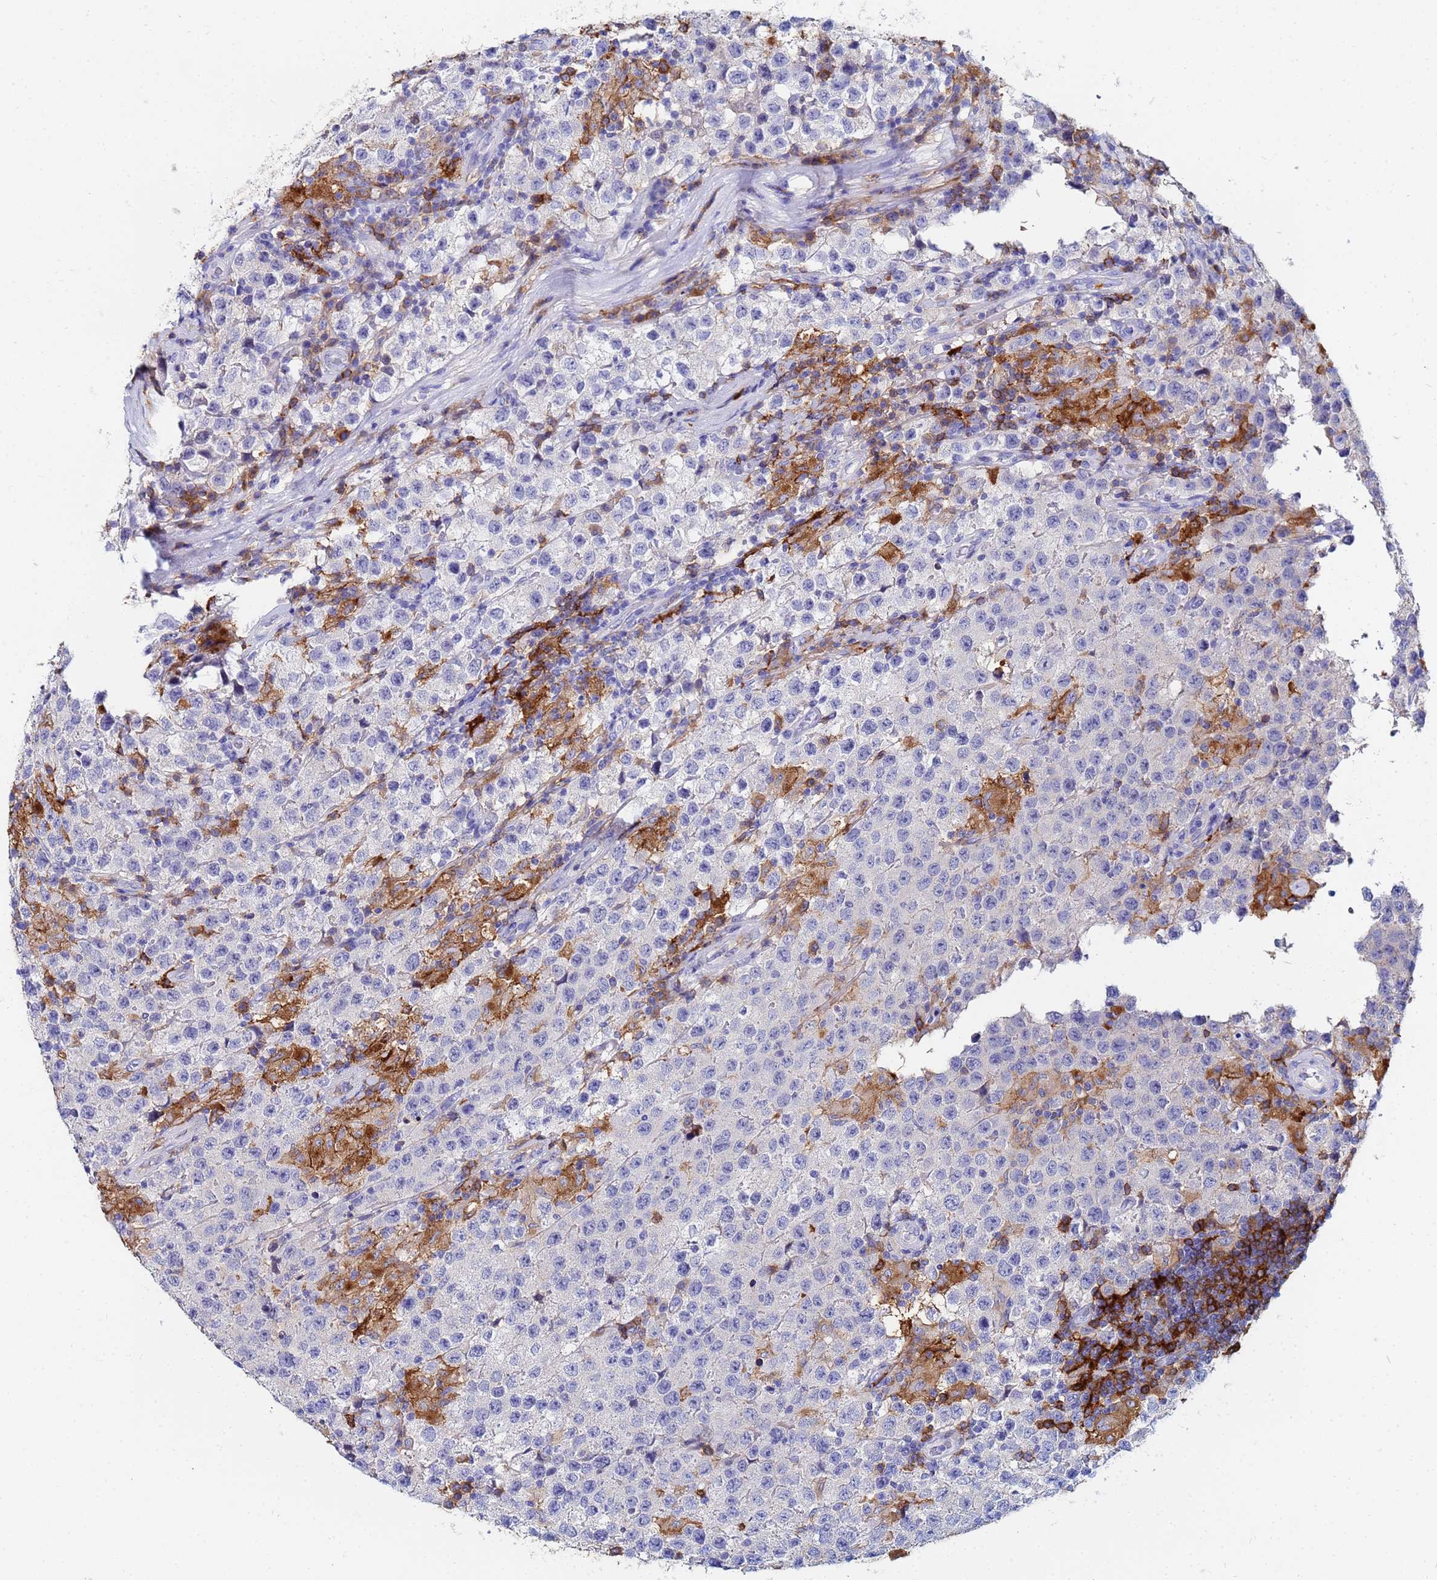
{"staining": {"intensity": "negative", "quantity": "none", "location": "none"}, "tissue": "testis cancer", "cell_type": "Tumor cells", "image_type": "cancer", "snomed": [{"axis": "morphology", "description": "Seminoma, NOS"}, {"axis": "morphology", "description": "Carcinoma, Embryonal, NOS"}, {"axis": "topography", "description": "Testis"}], "caption": "Tumor cells are negative for protein expression in human testis cancer (embryonal carcinoma). (Brightfield microscopy of DAB (3,3'-diaminobenzidine) IHC at high magnification).", "gene": "BASP1", "patient": {"sex": "male", "age": 41}}